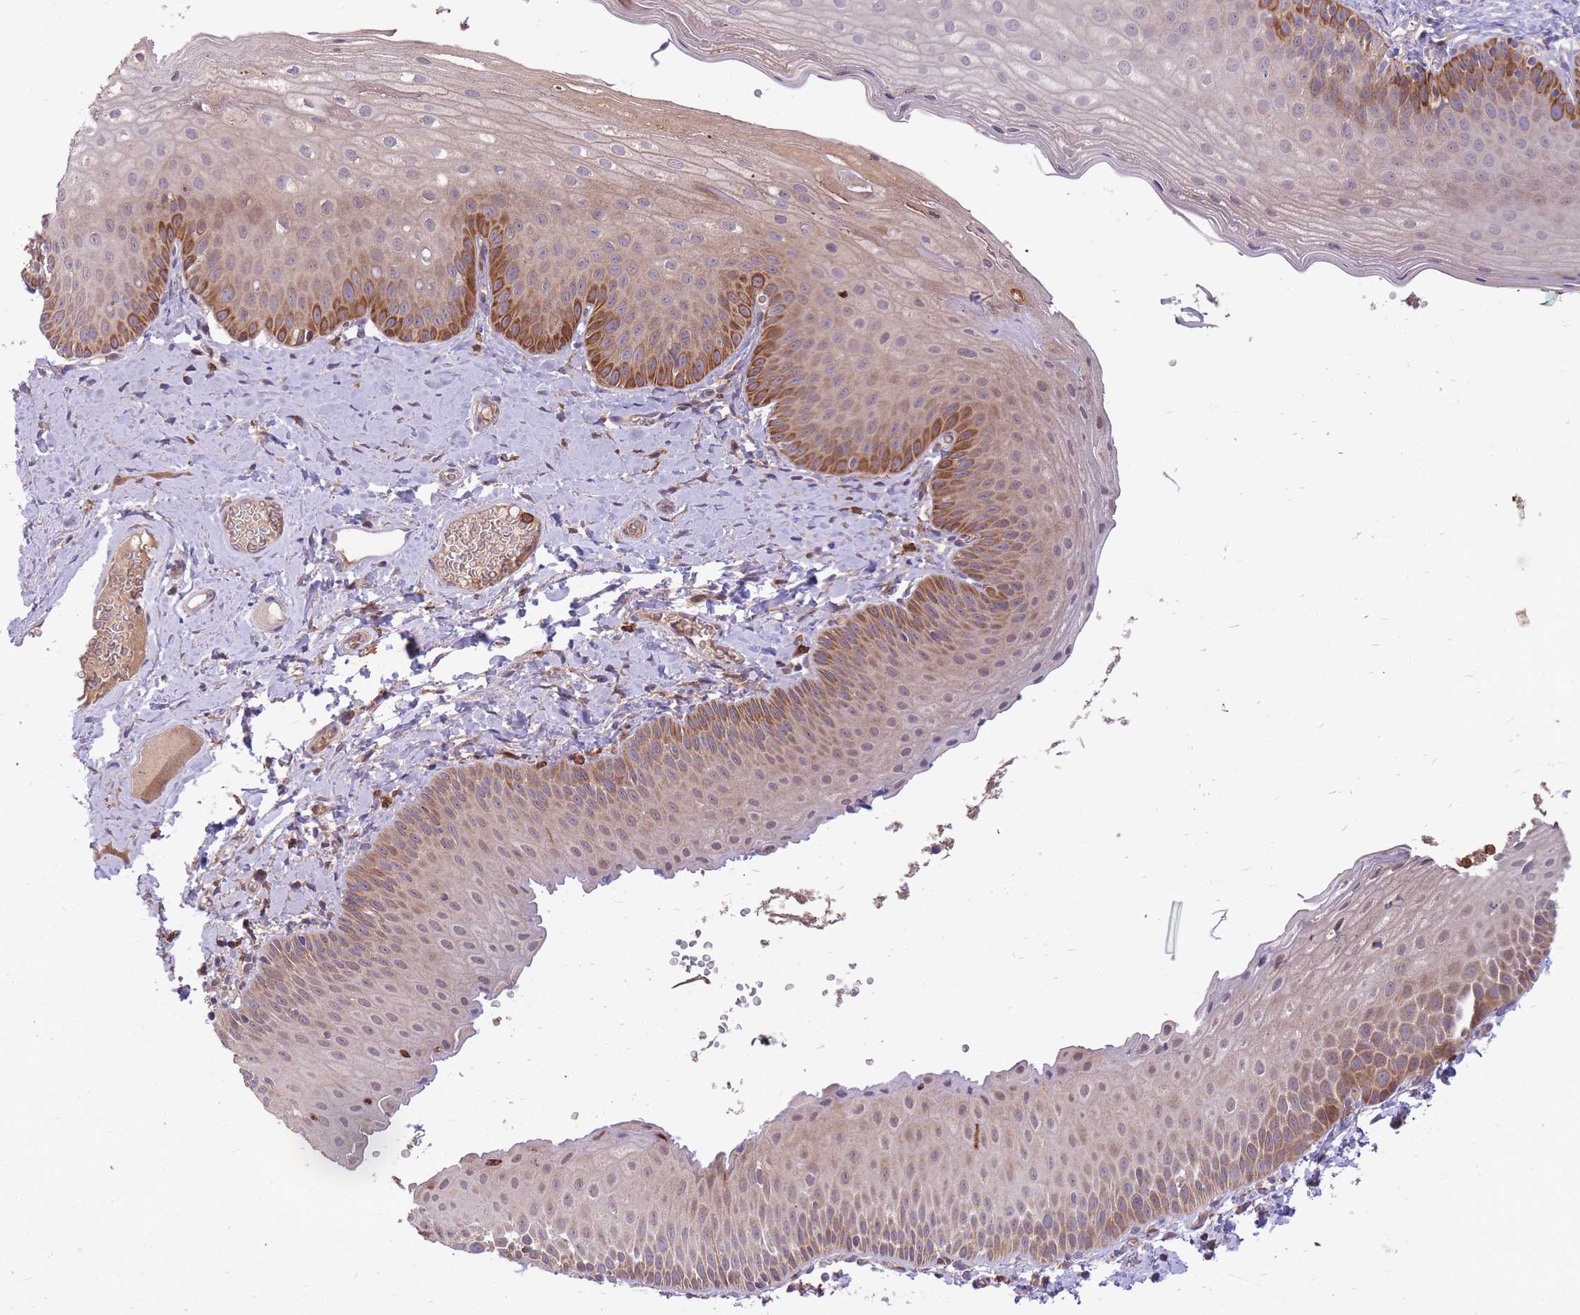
{"staining": {"intensity": "moderate", "quantity": "25%-75%", "location": "cytoplasmic/membranous"}, "tissue": "skin", "cell_type": "Epidermal cells", "image_type": "normal", "snomed": [{"axis": "morphology", "description": "Normal tissue, NOS"}, {"axis": "morphology", "description": "Hemorrhoids"}, {"axis": "morphology", "description": "Inflammation, NOS"}, {"axis": "topography", "description": "Anal"}], "caption": "Immunohistochemistry (IHC) (DAB) staining of normal human skin displays moderate cytoplasmic/membranous protein staining in about 25%-75% of epidermal cells. Using DAB (brown) and hematoxylin (blue) stains, captured at high magnification using brightfield microscopy.", "gene": "IGF2BP2", "patient": {"sex": "male", "age": 60}}